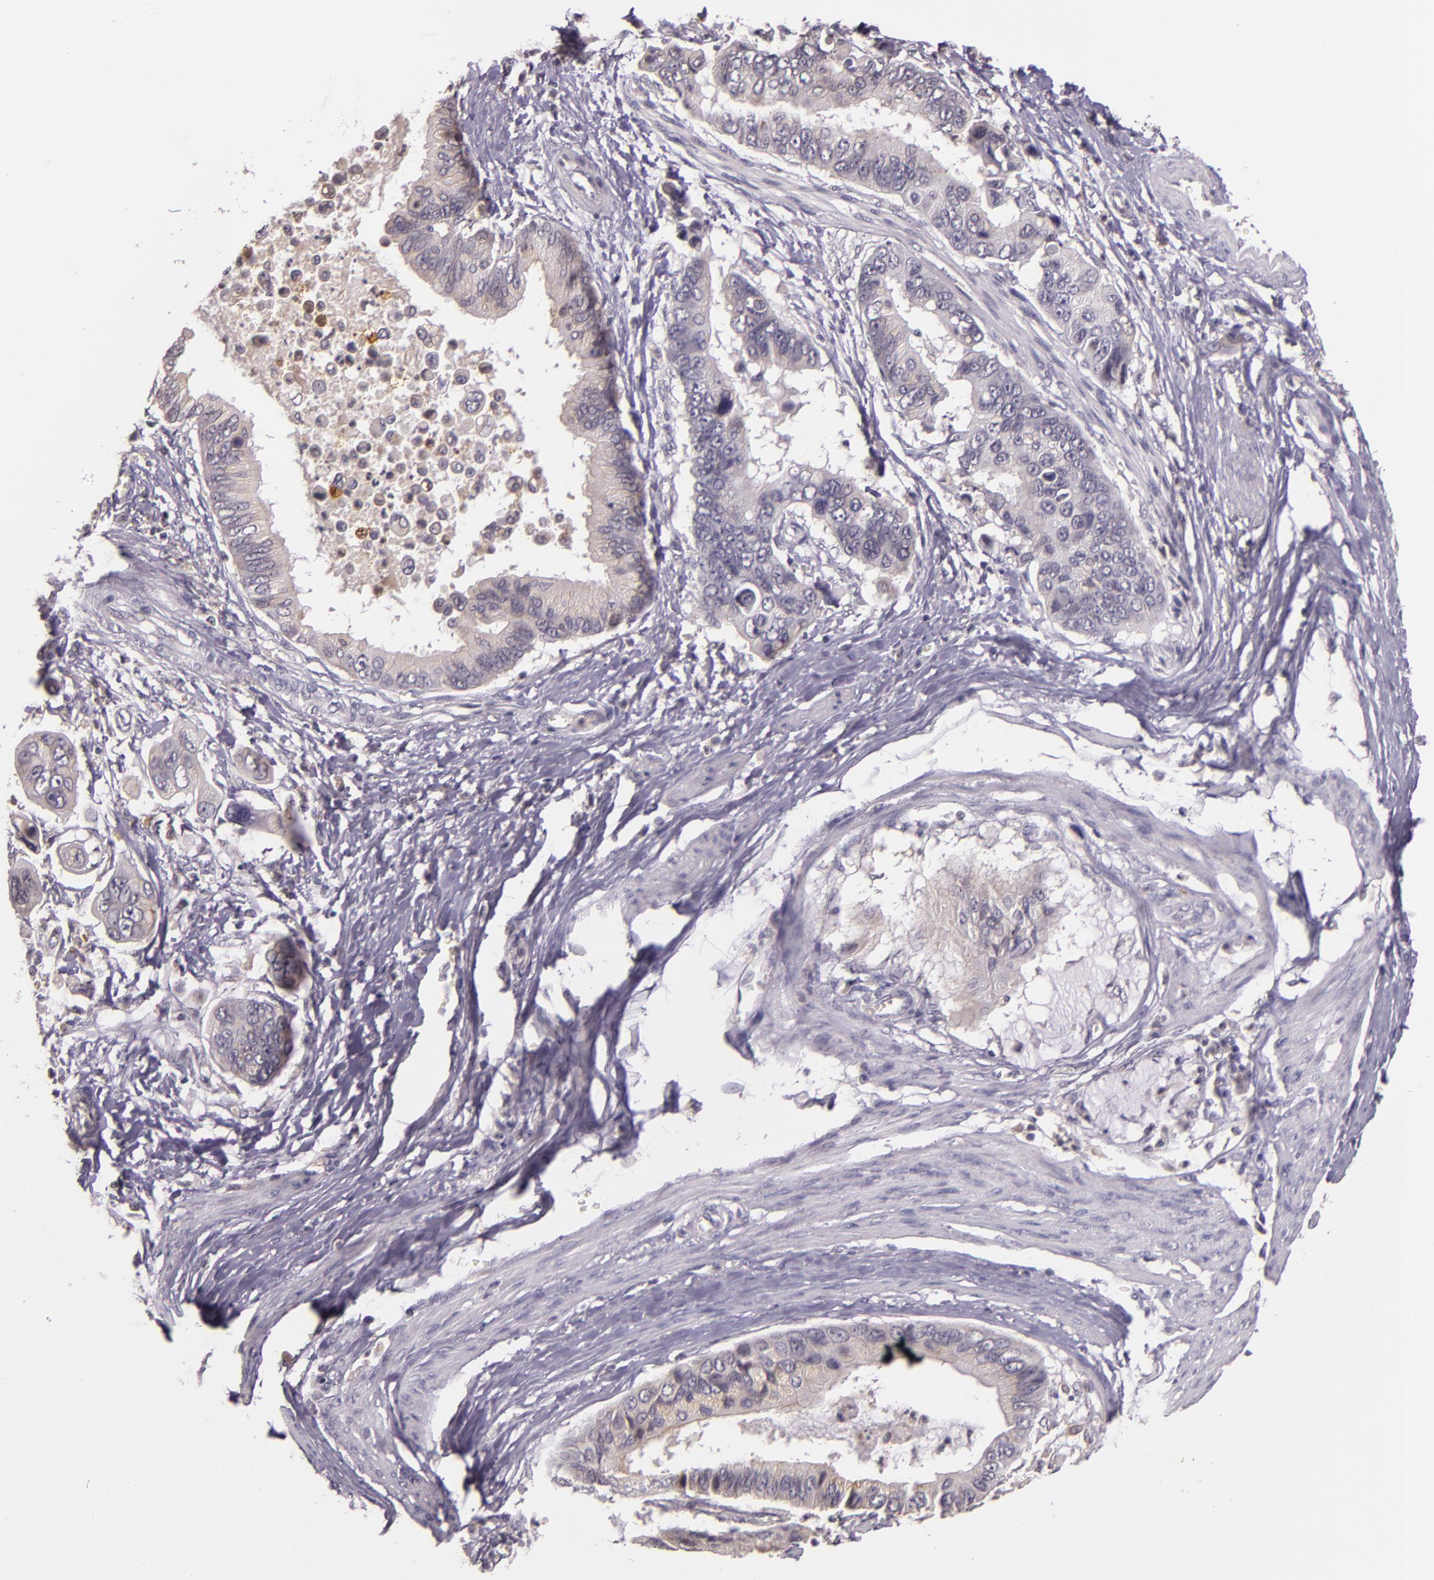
{"staining": {"intensity": "negative", "quantity": "none", "location": "none"}, "tissue": "stomach cancer", "cell_type": "Tumor cells", "image_type": "cancer", "snomed": [{"axis": "morphology", "description": "Adenocarcinoma, NOS"}, {"axis": "topography", "description": "Stomach, upper"}], "caption": "Immunohistochemistry (IHC) micrograph of human stomach cancer stained for a protein (brown), which displays no expression in tumor cells. Nuclei are stained in blue.", "gene": "ARMH4", "patient": {"sex": "male", "age": 80}}